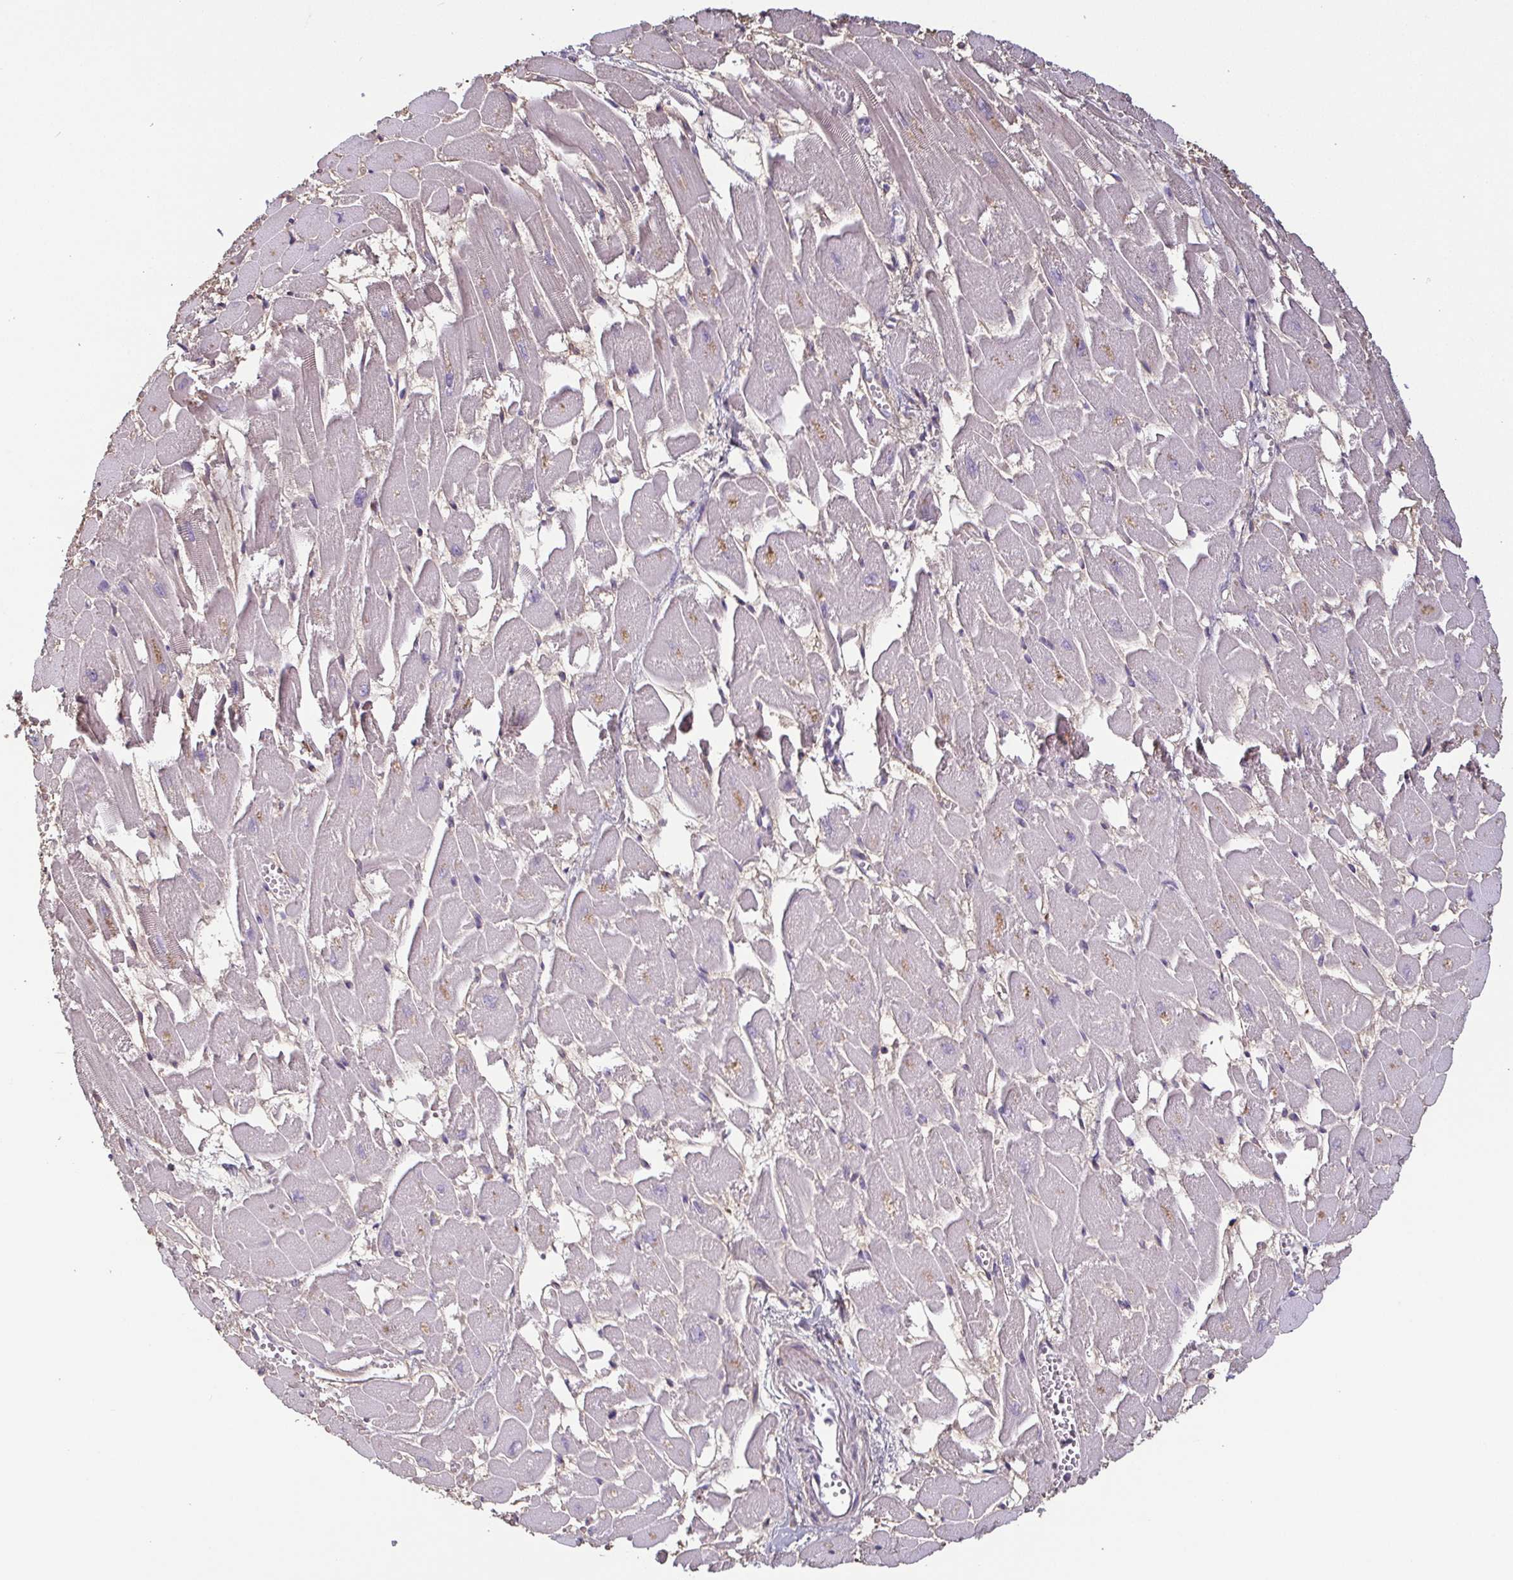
{"staining": {"intensity": "weak", "quantity": "<25%", "location": "cytoplasmic/membranous"}, "tissue": "heart muscle", "cell_type": "Cardiomyocytes", "image_type": "normal", "snomed": [{"axis": "morphology", "description": "Normal tissue, NOS"}, {"axis": "topography", "description": "Heart"}], "caption": "DAB immunohistochemical staining of benign heart muscle displays no significant expression in cardiomyocytes.", "gene": "ECM1", "patient": {"sex": "female", "age": 52}}